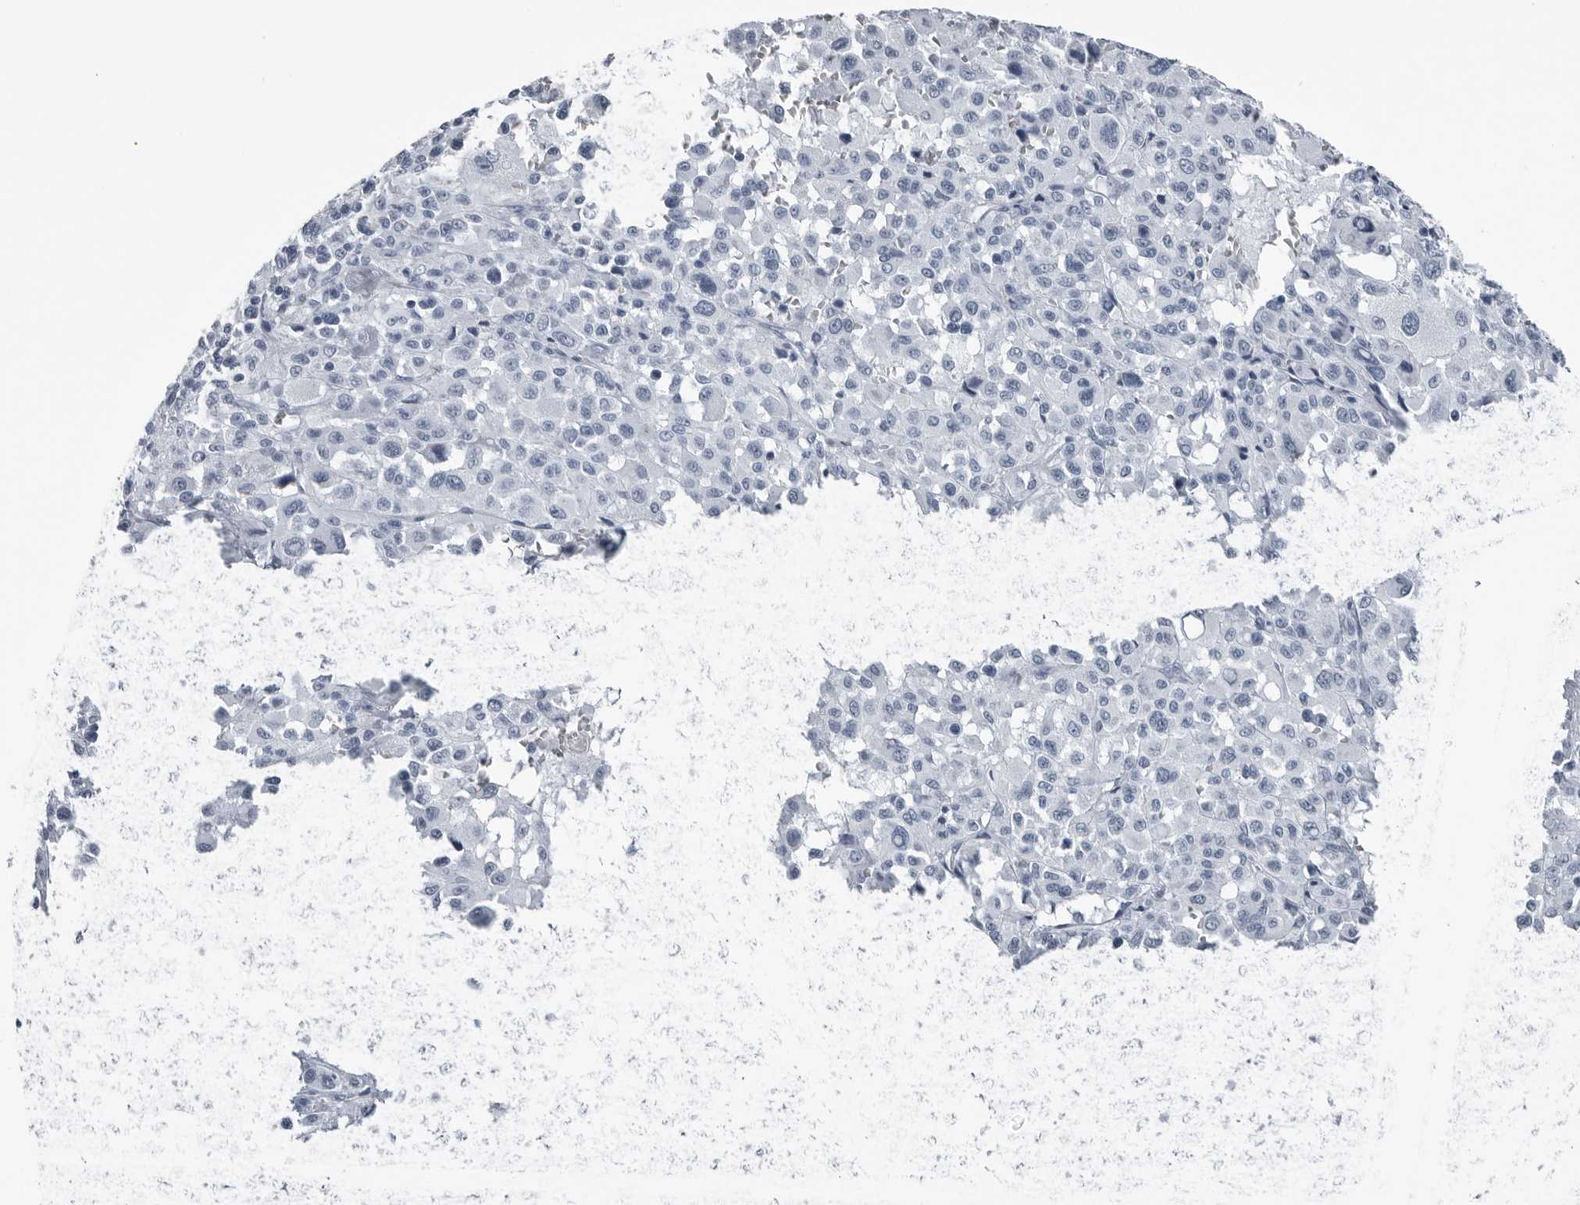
{"staining": {"intensity": "negative", "quantity": "none", "location": "none"}, "tissue": "melanoma", "cell_type": "Tumor cells", "image_type": "cancer", "snomed": [{"axis": "morphology", "description": "Malignant melanoma, Metastatic site"}, {"axis": "topography", "description": "Skin"}], "caption": "Melanoma stained for a protein using immunohistochemistry (IHC) displays no expression tumor cells.", "gene": "SPINK1", "patient": {"sex": "female", "age": 74}}